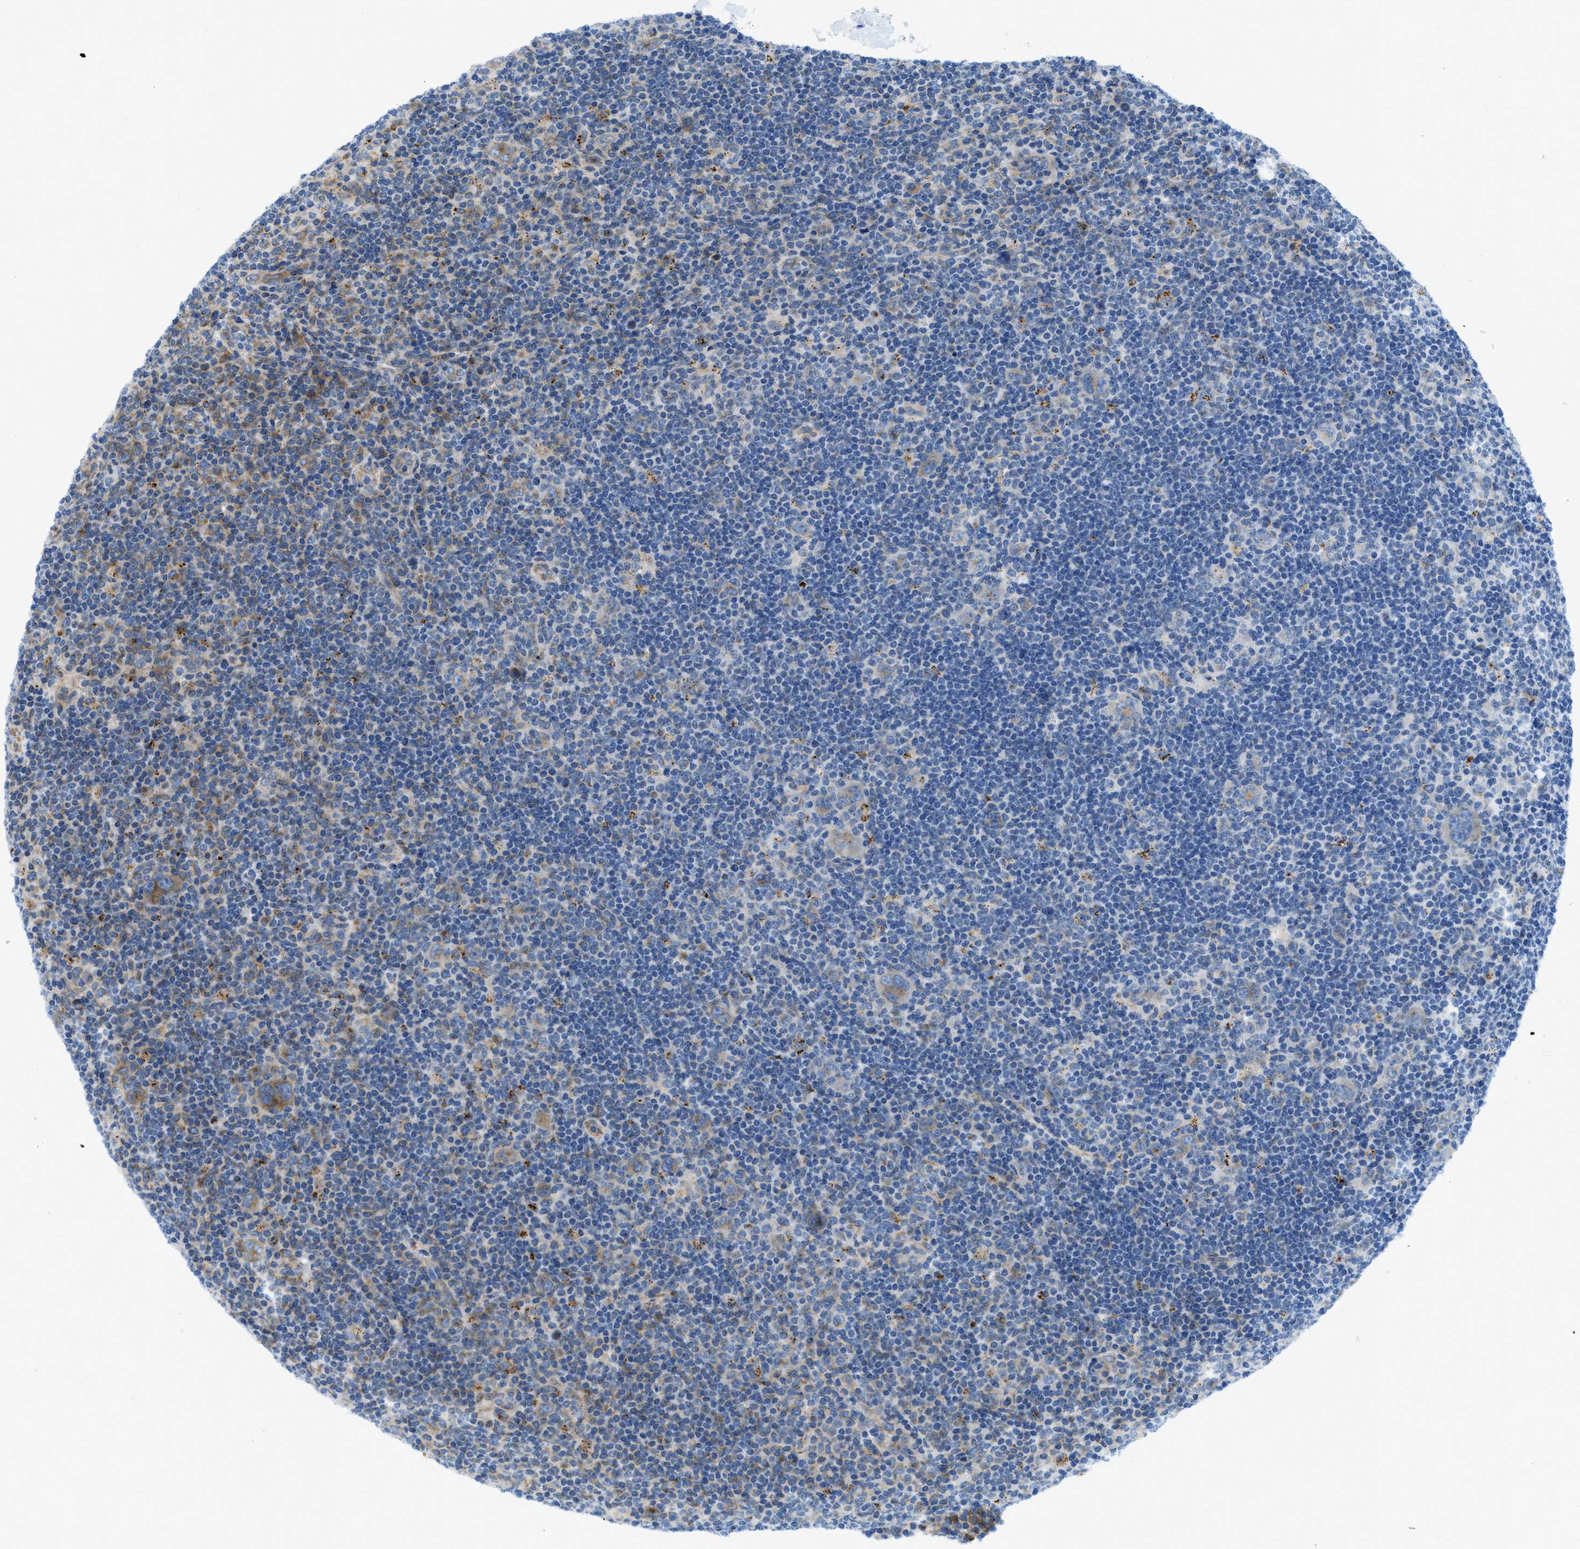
{"staining": {"intensity": "moderate", "quantity": "25%-75%", "location": "cytoplasmic/membranous"}, "tissue": "lymphoma", "cell_type": "Tumor cells", "image_type": "cancer", "snomed": [{"axis": "morphology", "description": "Hodgkin's disease, NOS"}, {"axis": "topography", "description": "Lymph node"}], "caption": "Immunohistochemistry image of human lymphoma stained for a protein (brown), which reveals medium levels of moderate cytoplasmic/membranous positivity in approximately 25%-75% of tumor cells.", "gene": "TMEM248", "patient": {"sex": "female", "age": 57}}